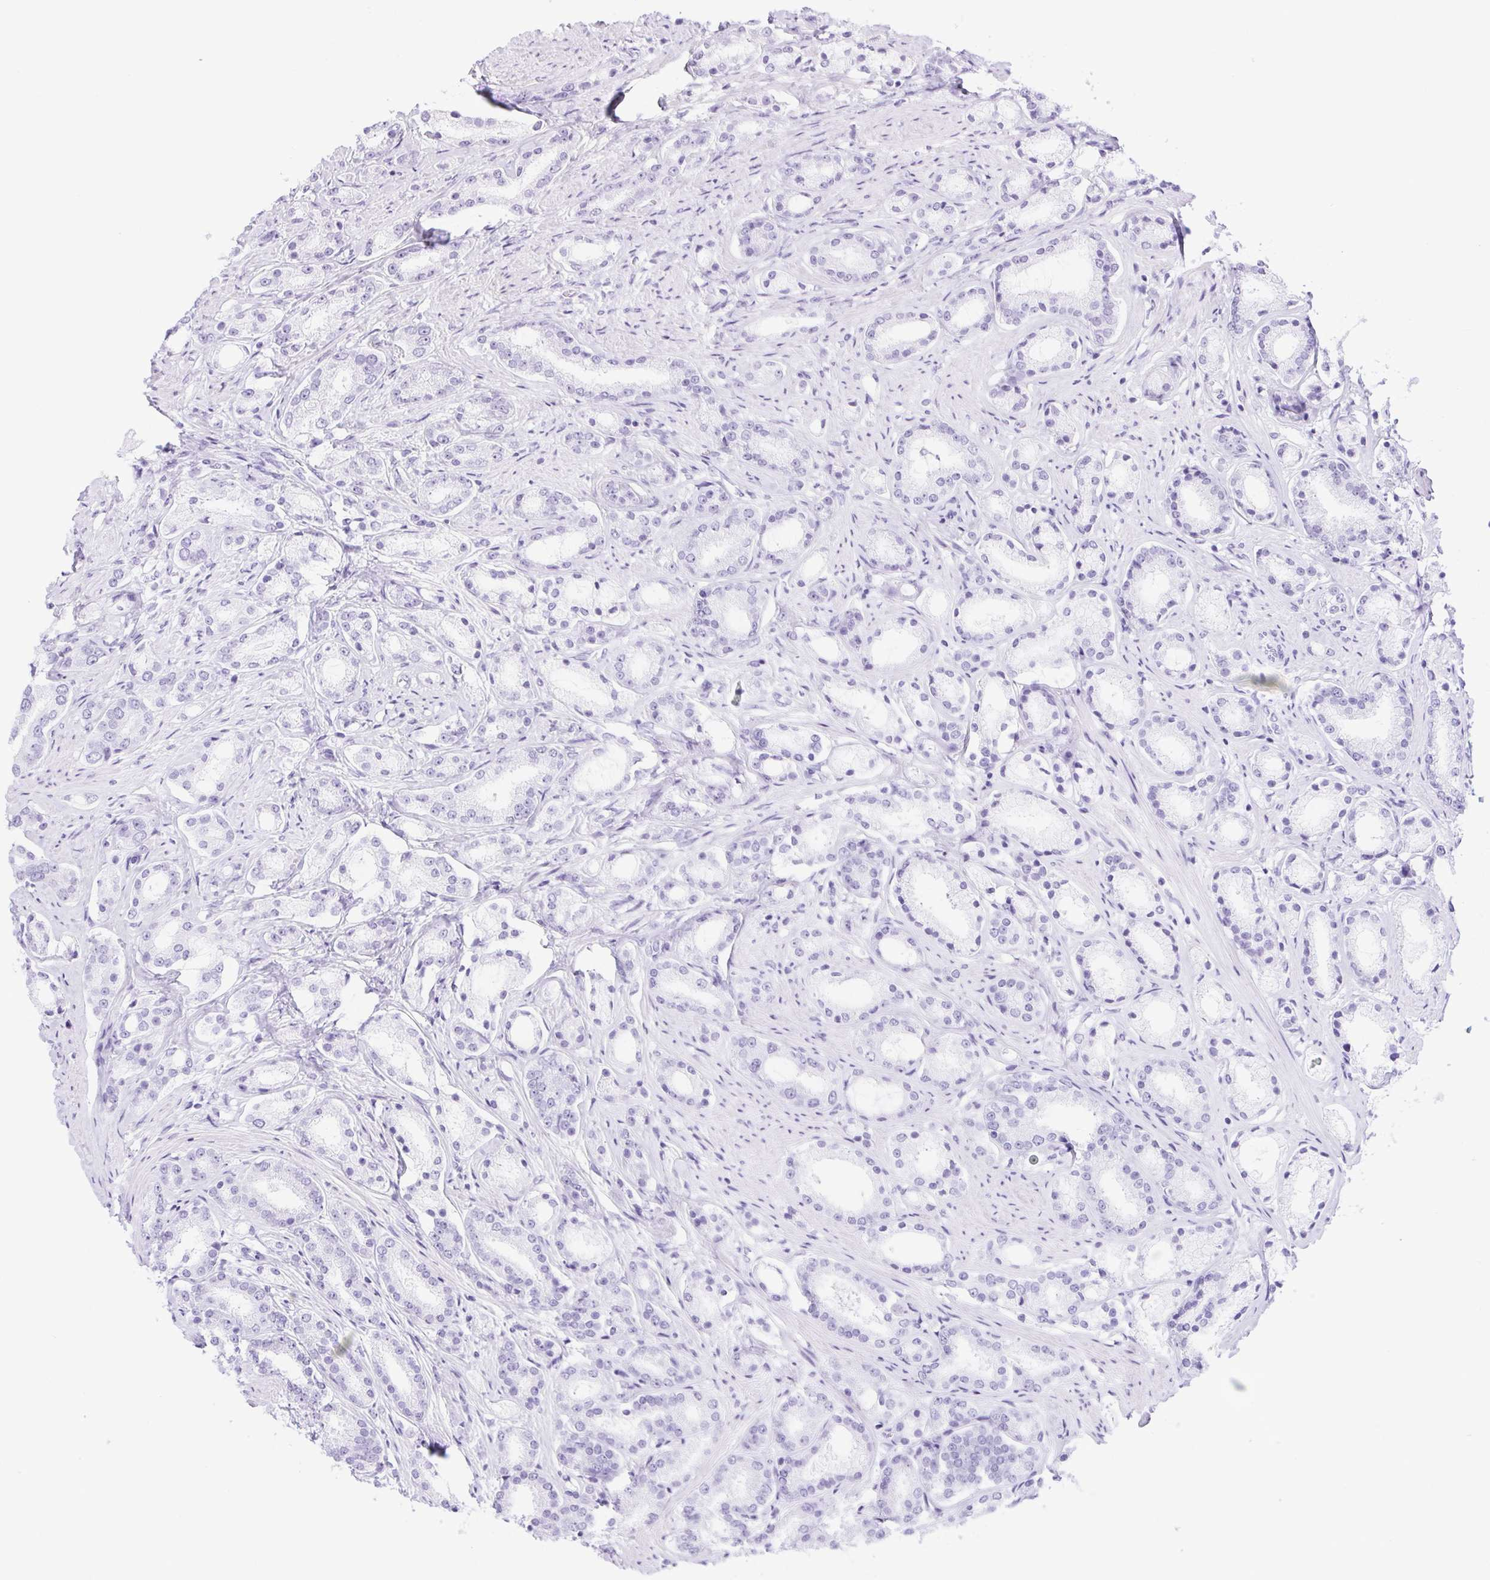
{"staining": {"intensity": "negative", "quantity": "none", "location": "none"}, "tissue": "prostate cancer", "cell_type": "Tumor cells", "image_type": "cancer", "snomed": [{"axis": "morphology", "description": "Adenocarcinoma, High grade"}, {"axis": "topography", "description": "Prostate"}], "caption": "Immunohistochemical staining of human adenocarcinoma (high-grade) (prostate) demonstrates no significant positivity in tumor cells.", "gene": "DDX17", "patient": {"sex": "male", "age": 63}}